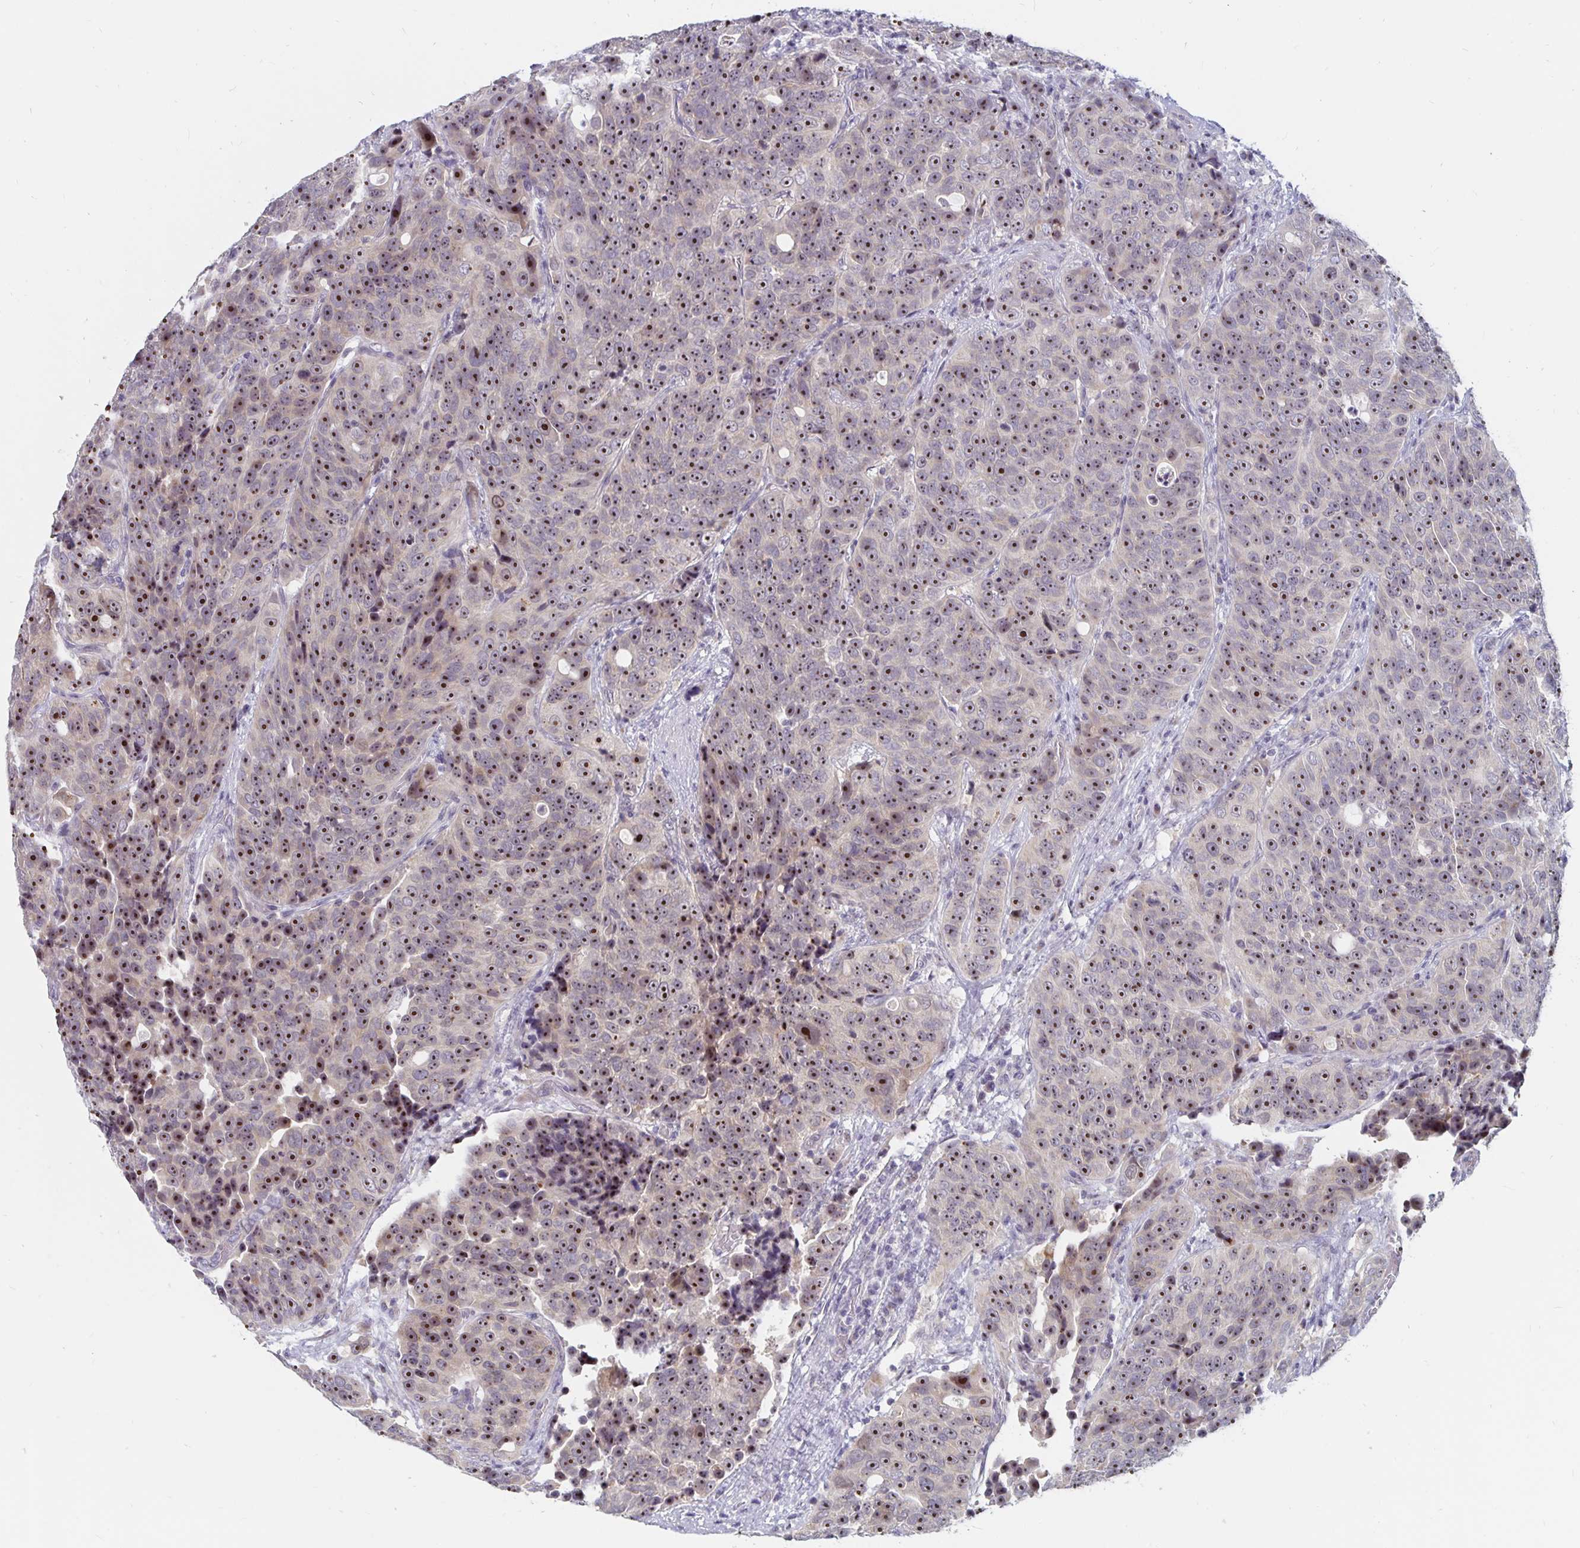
{"staining": {"intensity": "strong", "quantity": ">75%", "location": "nuclear"}, "tissue": "urothelial cancer", "cell_type": "Tumor cells", "image_type": "cancer", "snomed": [{"axis": "morphology", "description": "Urothelial carcinoma, NOS"}, {"axis": "topography", "description": "Urinary bladder"}], "caption": "A brown stain shows strong nuclear expression of a protein in human transitional cell carcinoma tumor cells.", "gene": "NUP85", "patient": {"sex": "male", "age": 52}}